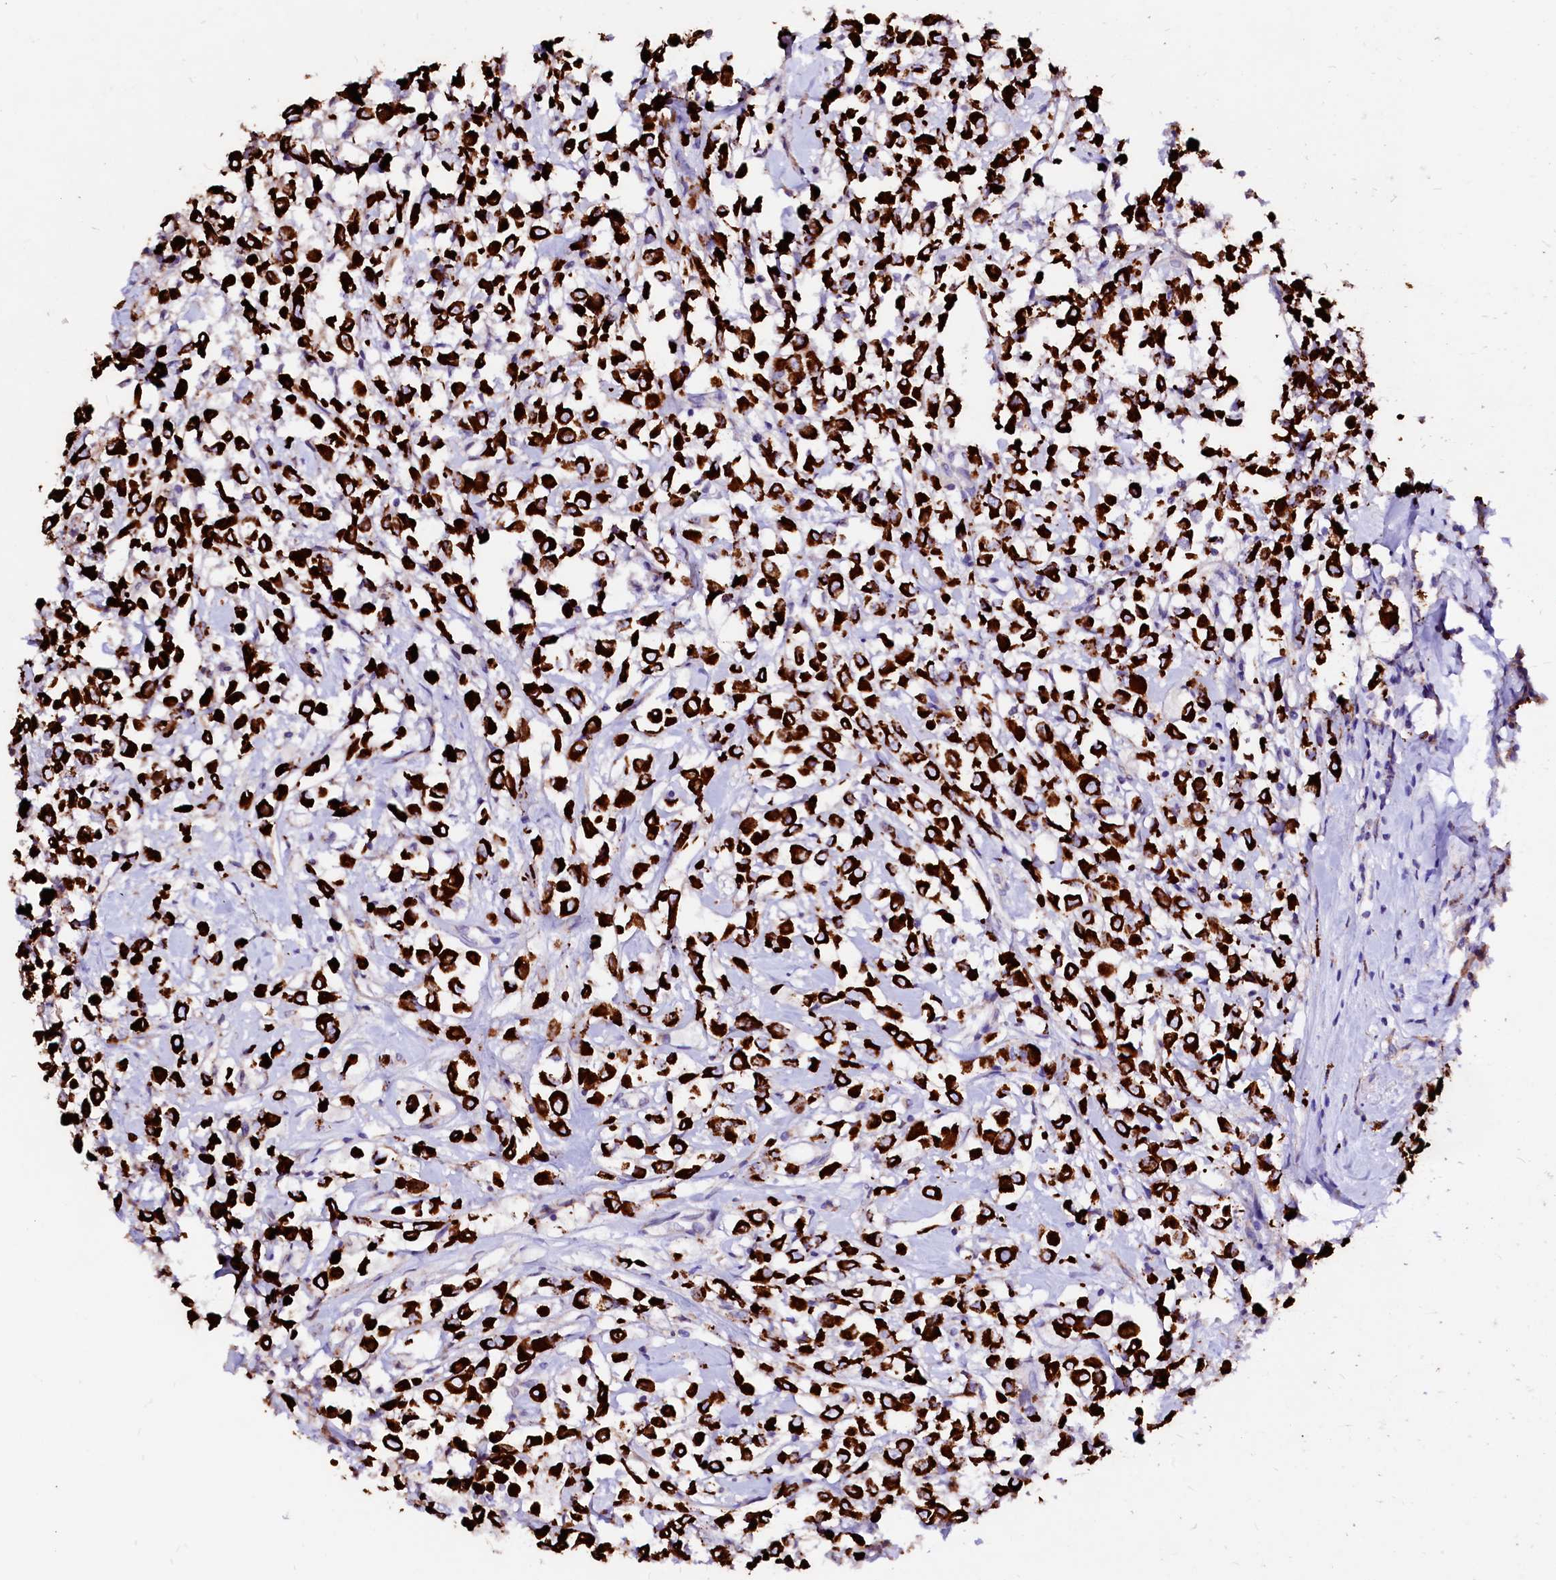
{"staining": {"intensity": "strong", "quantity": ">75%", "location": "cytoplasmic/membranous"}, "tissue": "breast cancer", "cell_type": "Tumor cells", "image_type": "cancer", "snomed": [{"axis": "morphology", "description": "Duct carcinoma"}, {"axis": "topography", "description": "Breast"}], "caption": "Human breast infiltrating ductal carcinoma stained for a protein (brown) exhibits strong cytoplasmic/membranous positive expression in about >75% of tumor cells.", "gene": "MAOB", "patient": {"sex": "female", "age": 87}}